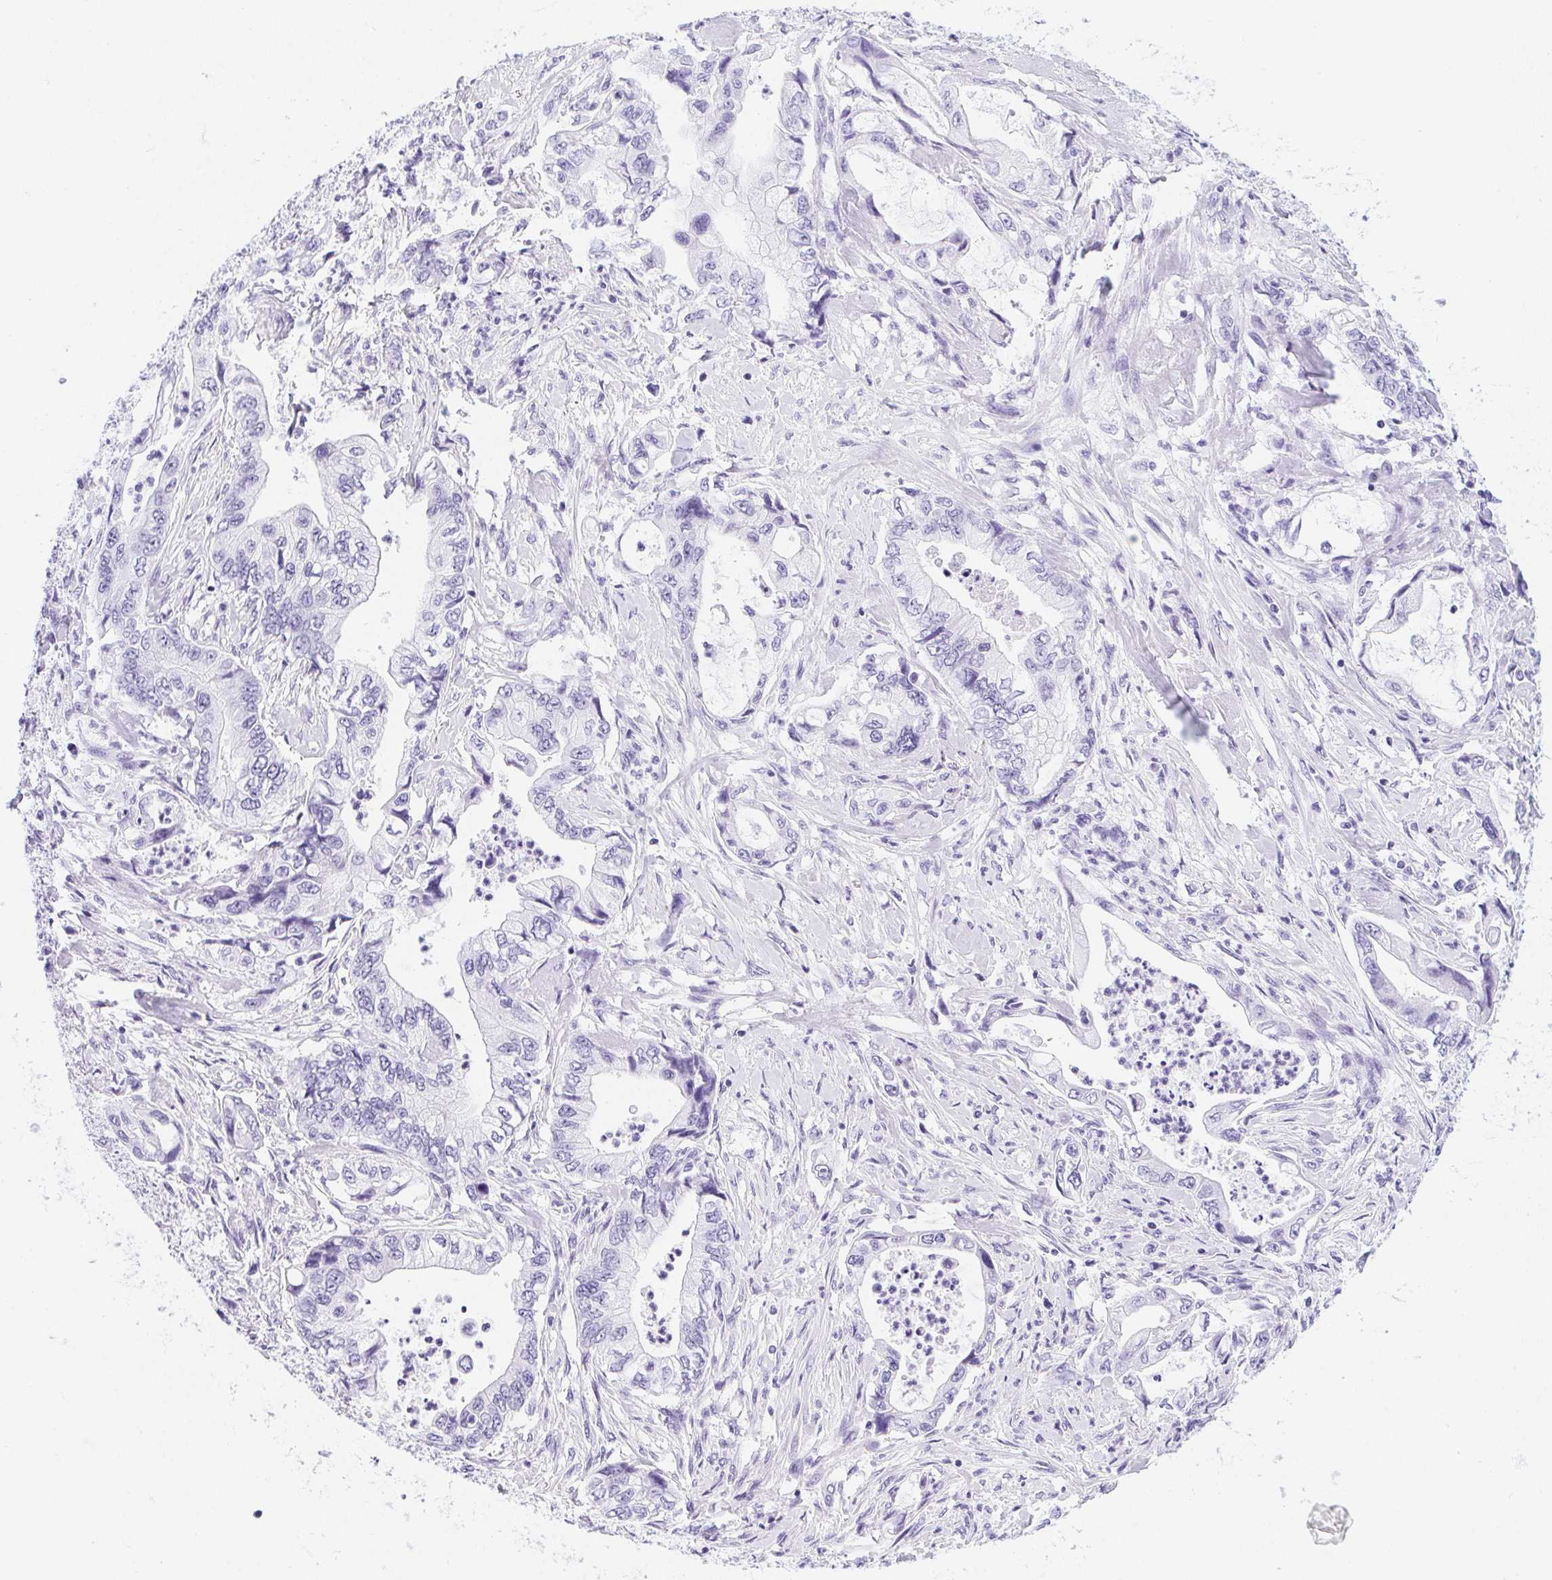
{"staining": {"intensity": "negative", "quantity": "none", "location": "none"}, "tissue": "stomach cancer", "cell_type": "Tumor cells", "image_type": "cancer", "snomed": [{"axis": "morphology", "description": "Adenocarcinoma, NOS"}, {"axis": "topography", "description": "Pancreas"}, {"axis": "topography", "description": "Stomach, upper"}], "caption": "Human adenocarcinoma (stomach) stained for a protein using immunohistochemistry exhibits no expression in tumor cells.", "gene": "HELLS", "patient": {"sex": "male", "age": 77}}